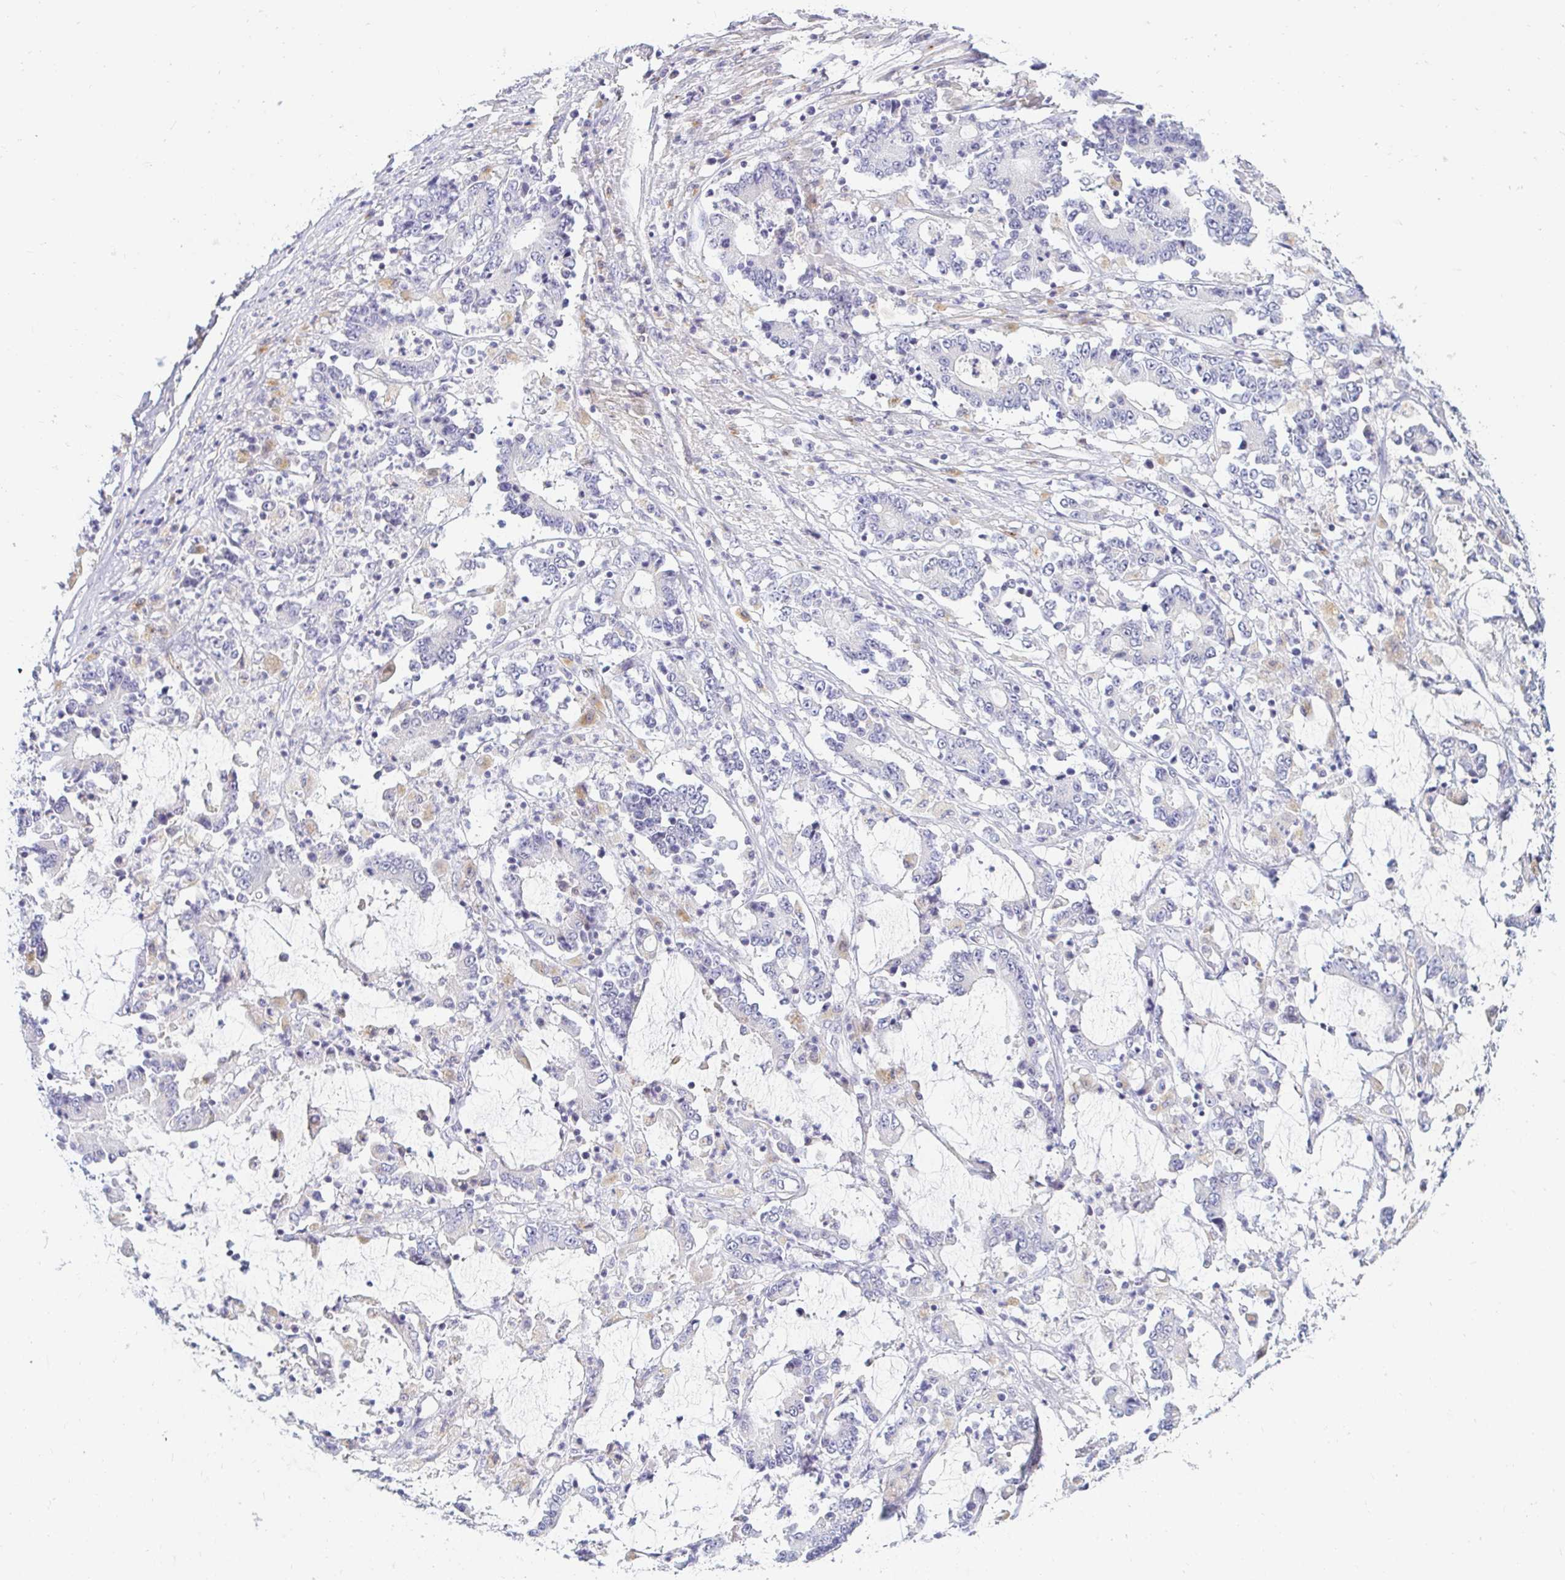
{"staining": {"intensity": "negative", "quantity": "none", "location": "none"}, "tissue": "stomach cancer", "cell_type": "Tumor cells", "image_type": "cancer", "snomed": [{"axis": "morphology", "description": "Adenocarcinoma, NOS"}, {"axis": "topography", "description": "Stomach, upper"}], "caption": "Immunohistochemical staining of adenocarcinoma (stomach) demonstrates no significant staining in tumor cells. (Immunohistochemistry (ihc), brightfield microscopy, high magnification).", "gene": "OR51D1", "patient": {"sex": "male", "age": 68}}